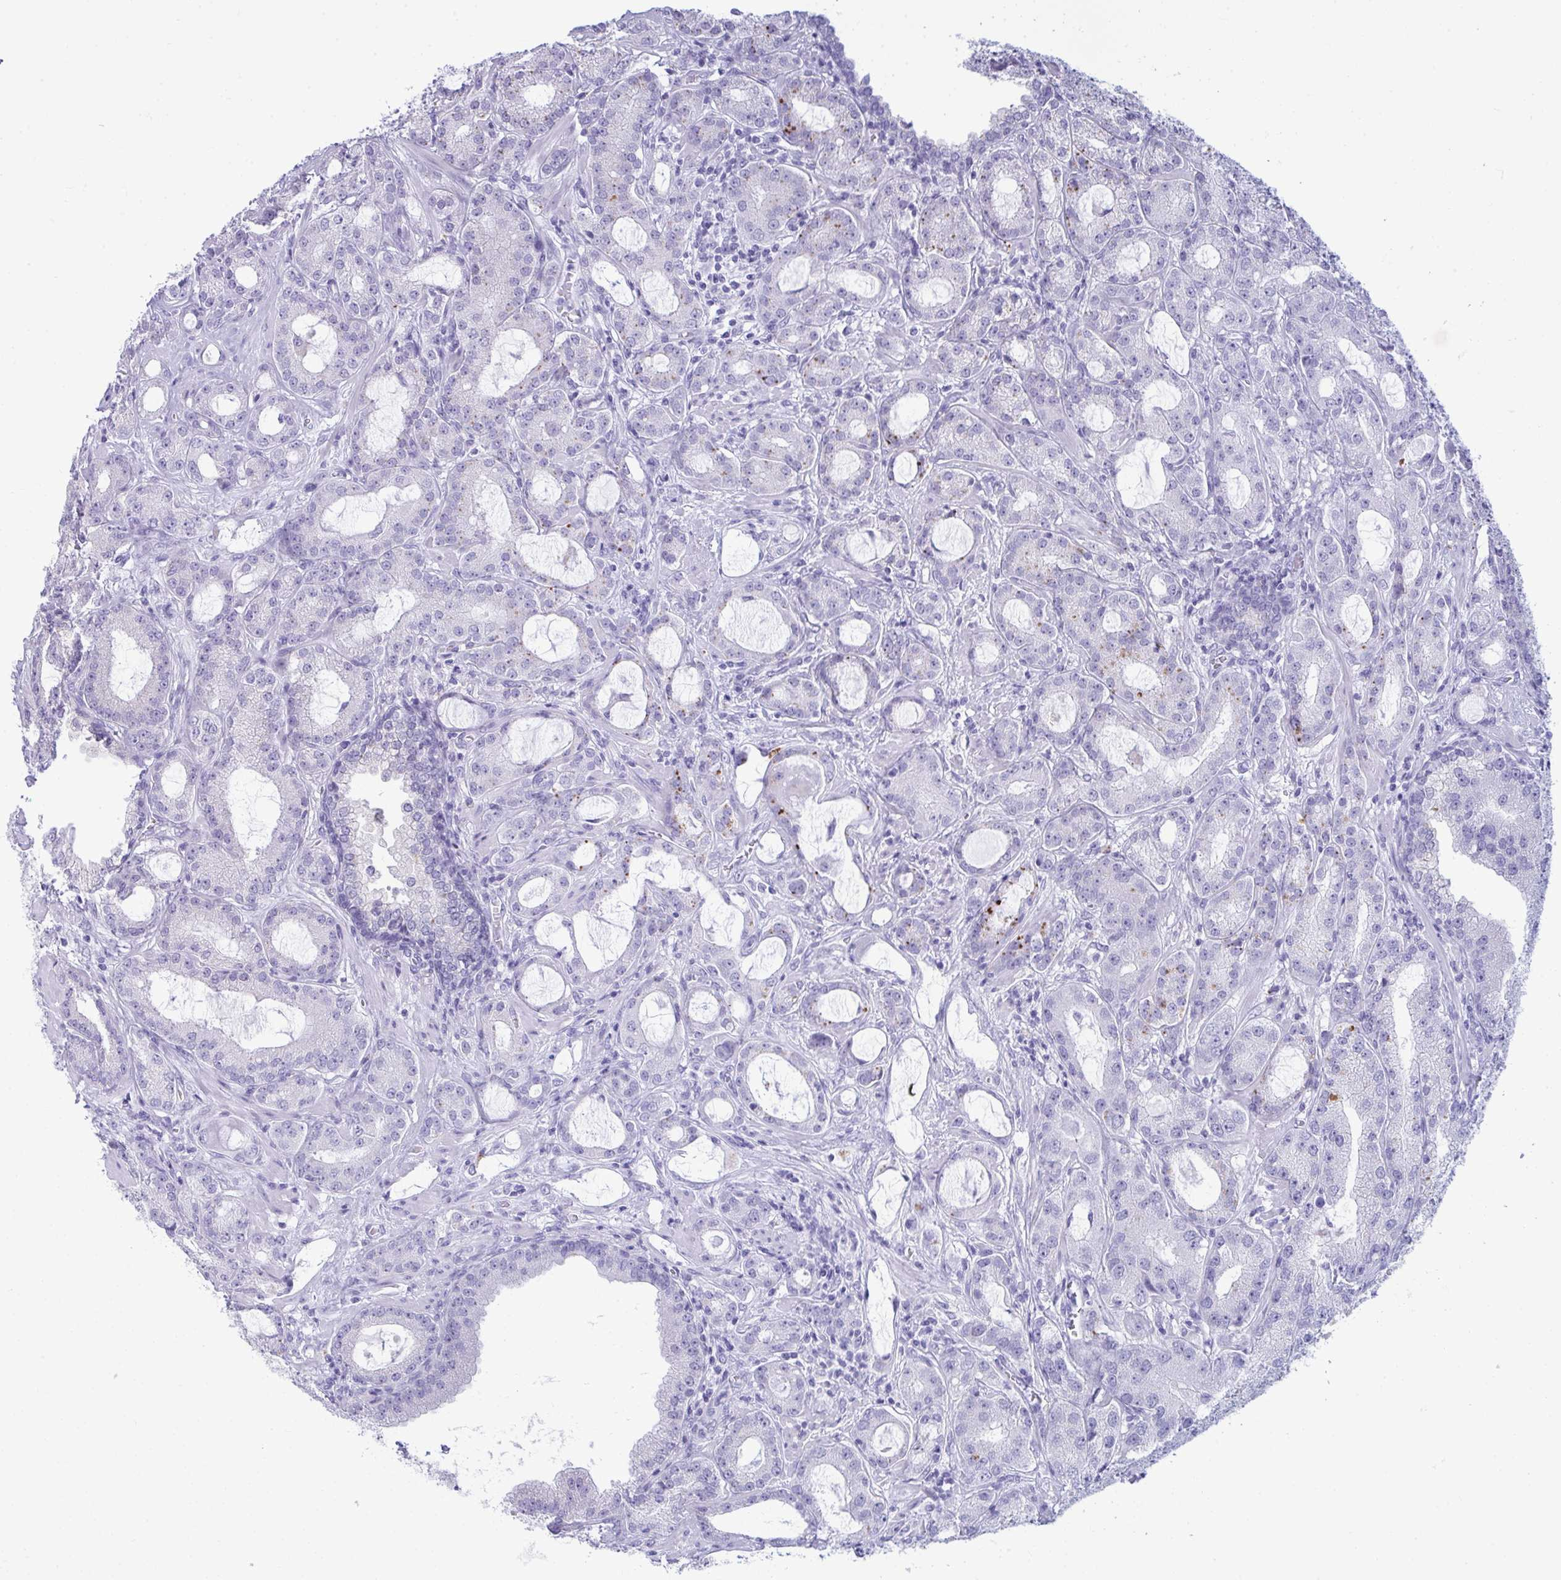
{"staining": {"intensity": "moderate", "quantity": "<25%", "location": "cytoplasmic/membranous"}, "tissue": "prostate cancer", "cell_type": "Tumor cells", "image_type": "cancer", "snomed": [{"axis": "morphology", "description": "Adenocarcinoma, High grade"}, {"axis": "topography", "description": "Prostate"}], "caption": "IHC of human prostate high-grade adenocarcinoma shows low levels of moderate cytoplasmic/membranous staining in approximately <25% of tumor cells.", "gene": "ANKRD60", "patient": {"sex": "male", "age": 65}}